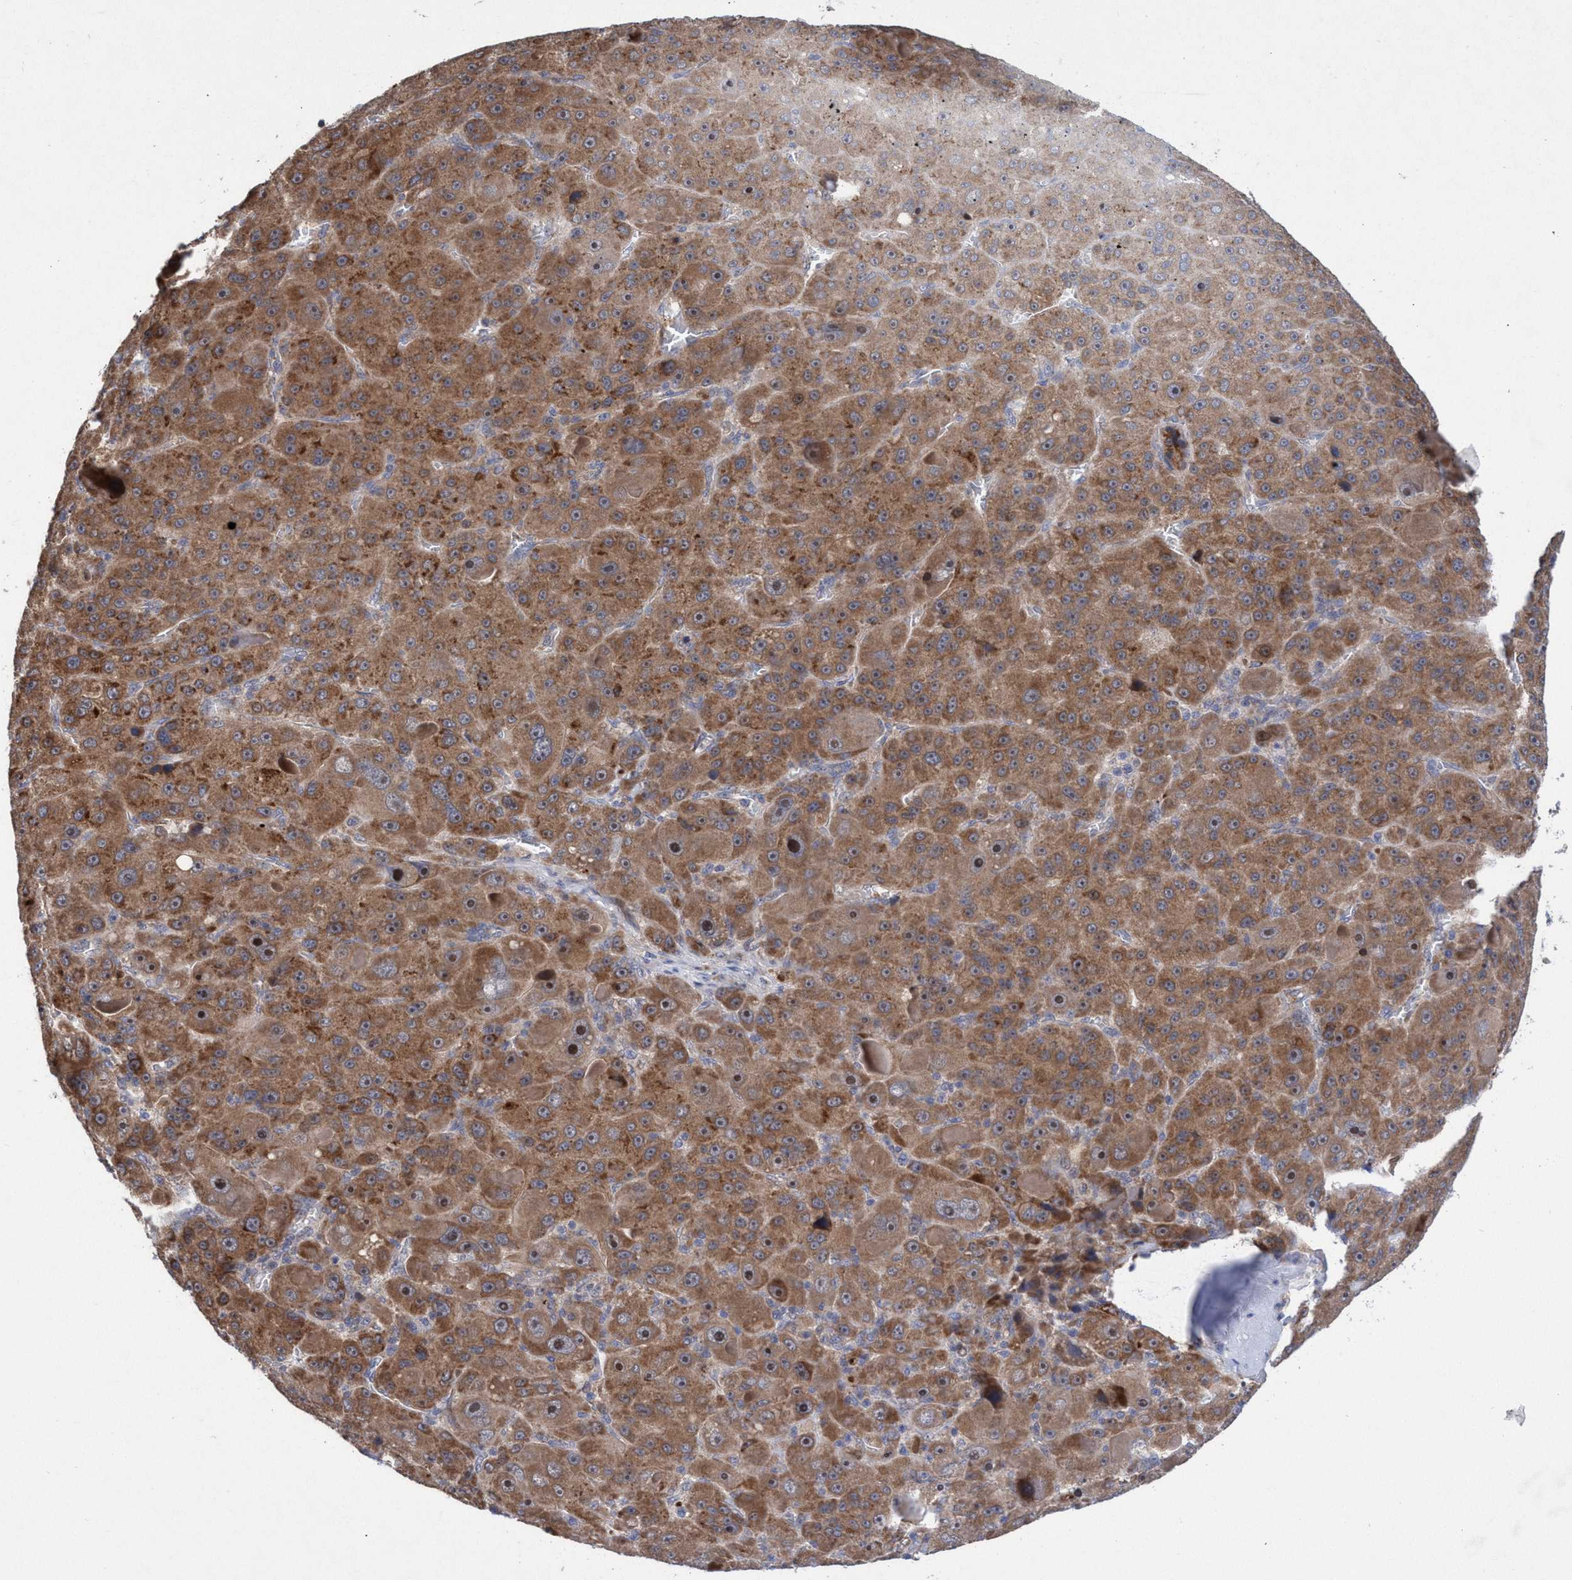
{"staining": {"intensity": "strong", "quantity": ">75%", "location": "cytoplasmic/membranous,nuclear"}, "tissue": "liver cancer", "cell_type": "Tumor cells", "image_type": "cancer", "snomed": [{"axis": "morphology", "description": "Carcinoma, Hepatocellular, NOS"}, {"axis": "topography", "description": "Liver"}], "caption": "About >75% of tumor cells in human liver cancer show strong cytoplasmic/membranous and nuclear protein staining as visualized by brown immunohistochemical staining.", "gene": "P2RY14", "patient": {"sex": "male", "age": 76}}